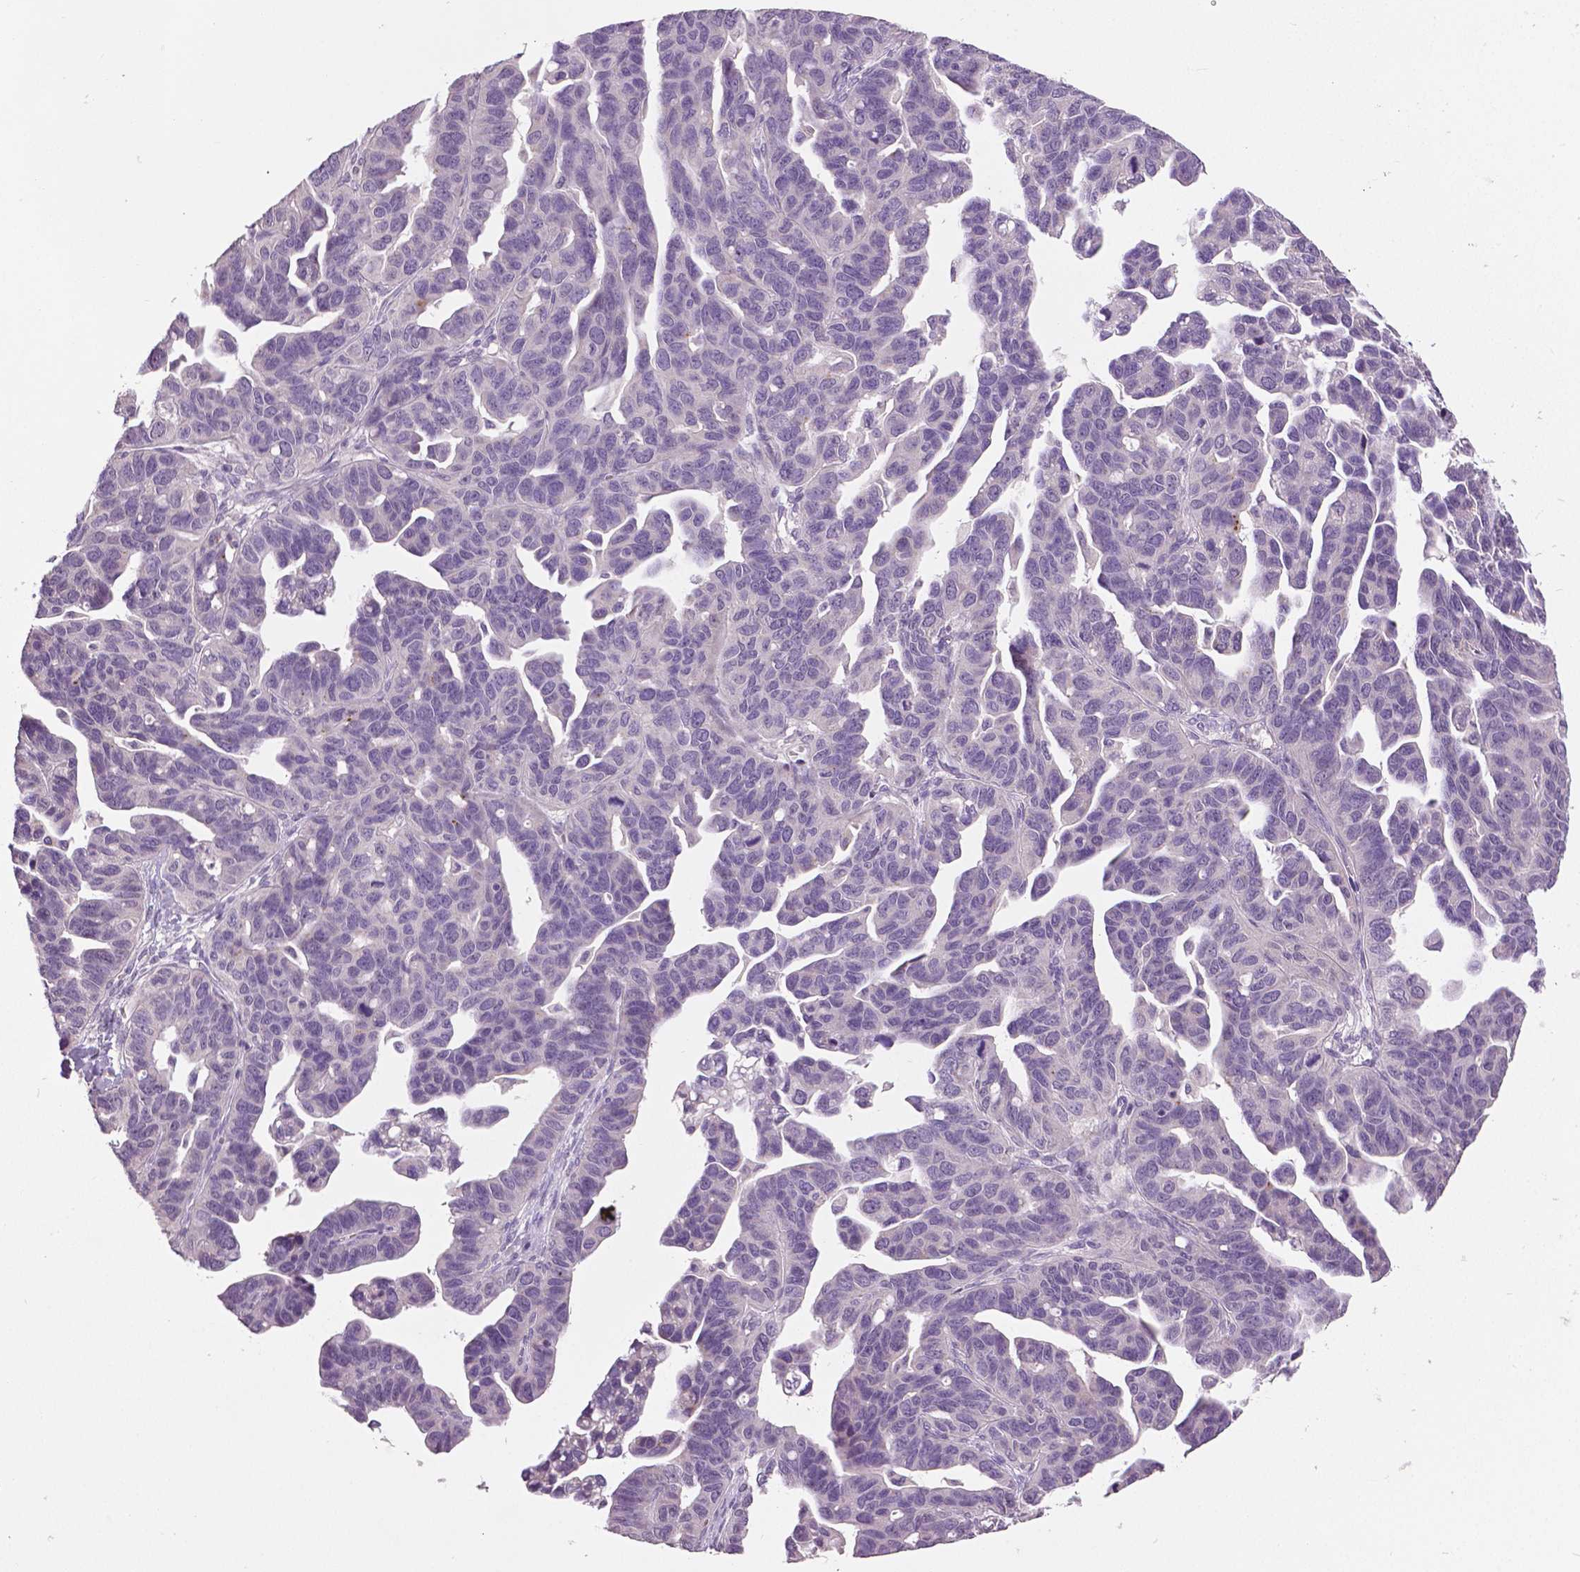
{"staining": {"intensity": "negative", "quantity": "none", "location": "none"}, "tissue": "ovarian cancer", "cell_type": "Tumor cells", "image_type": "cancer", "snomed": [{"axis": "morphology", "description": "Cystadenocarcinoma, serous, NOS"}, {"axis": "topography", "description": "Ovary"}], "caption": "An immunohistochemistry image of ovarian serous cystadenocarcinoma is shown. There is no staining in tumor cells of ovarian serous cystadenocarcinoma.", "gene": "FOXA1", "patient": {"sex": "female", "age": 69}}